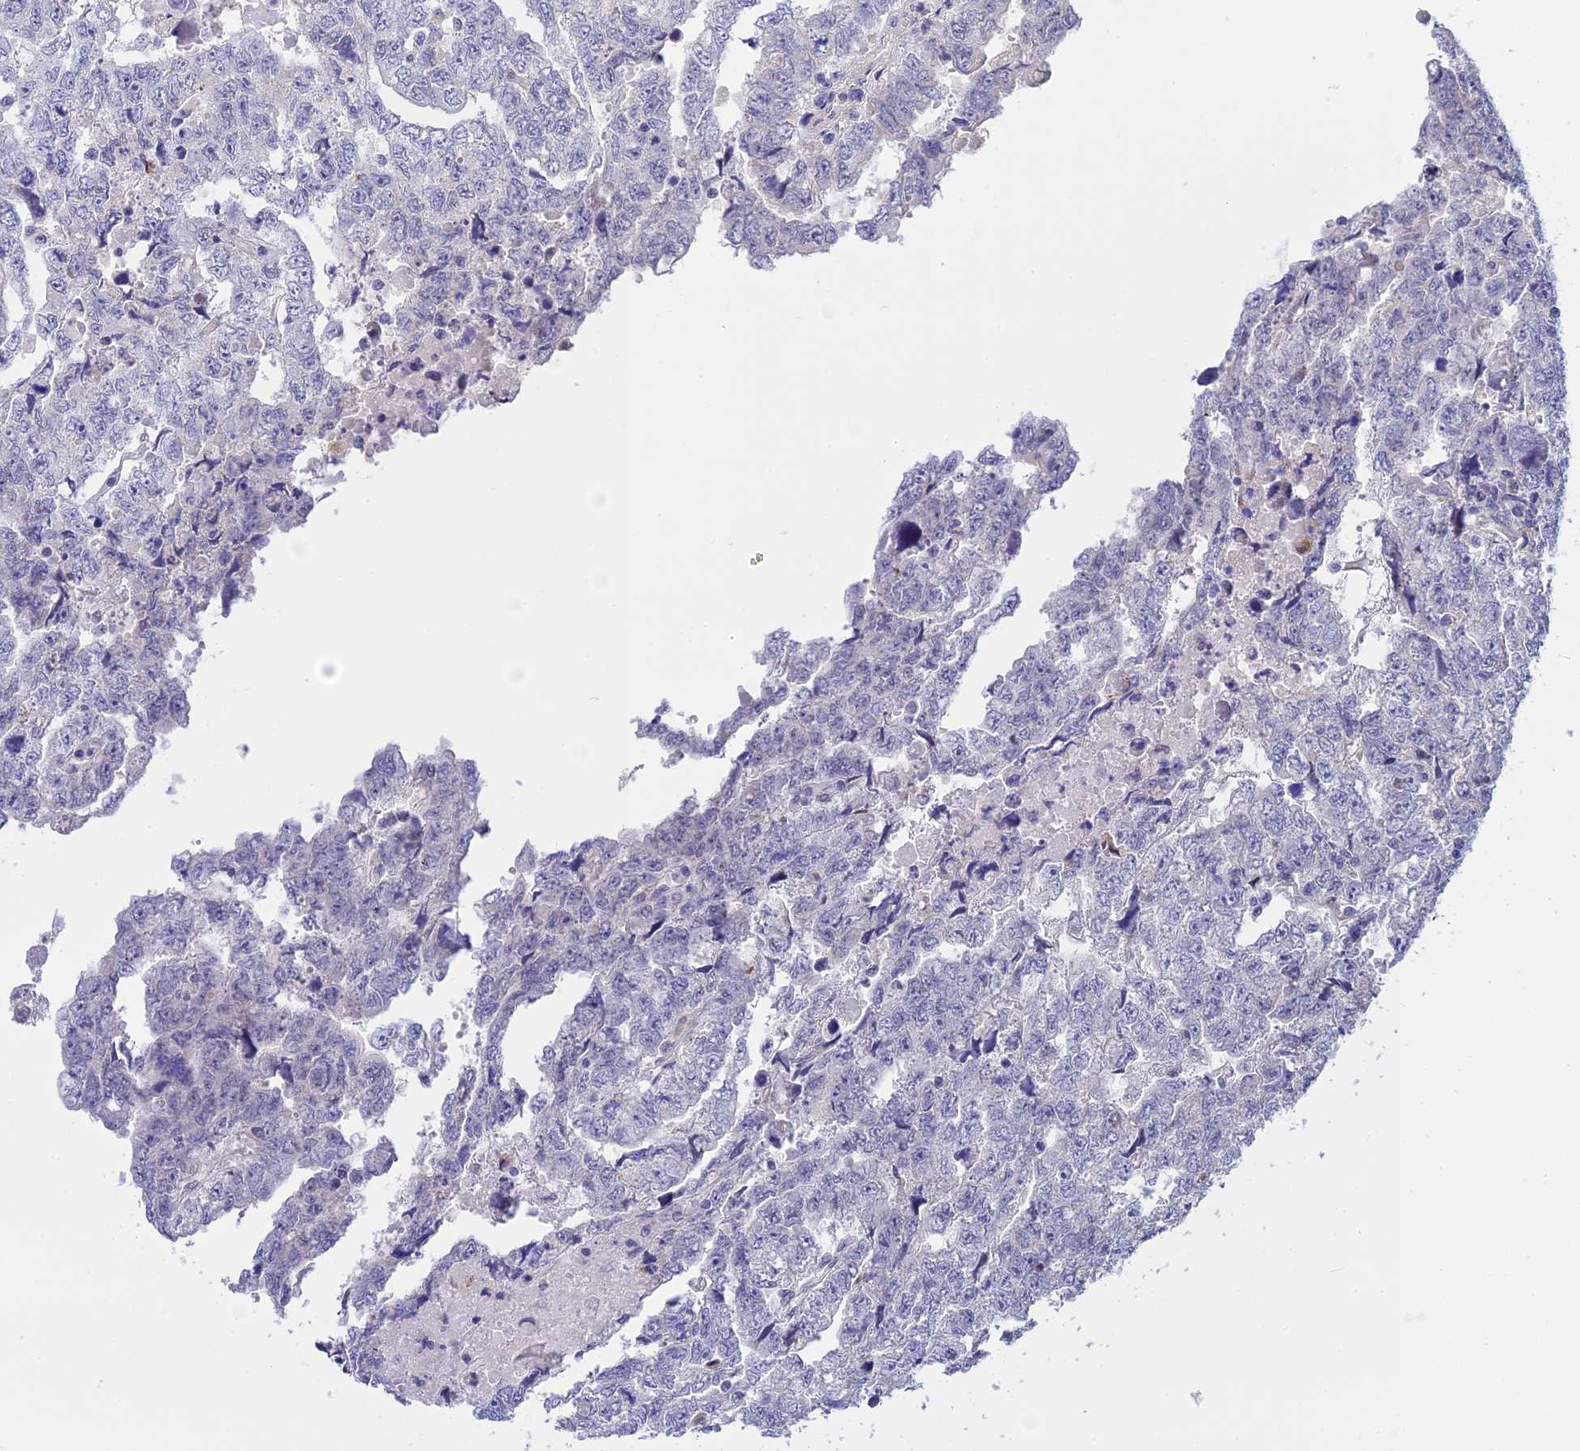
{"staining": {"intensity": "negative", "quantity": "none", "location": "none"}, "tissue": "testis cancer", "cell_type": "Tumor cells", "image_type": "cancer", "snomed": [{"axis": "morphology", "description": "Carcinoma, Embryonal, NOS"}, {"axis": "topography", "description": "Testis"}], "caption": "Tumor cells are negative for brown protein staining in testis embryonal carcinoma.", "gene": "KCTD14", "patient": {"sex": "male", "age": 36}}